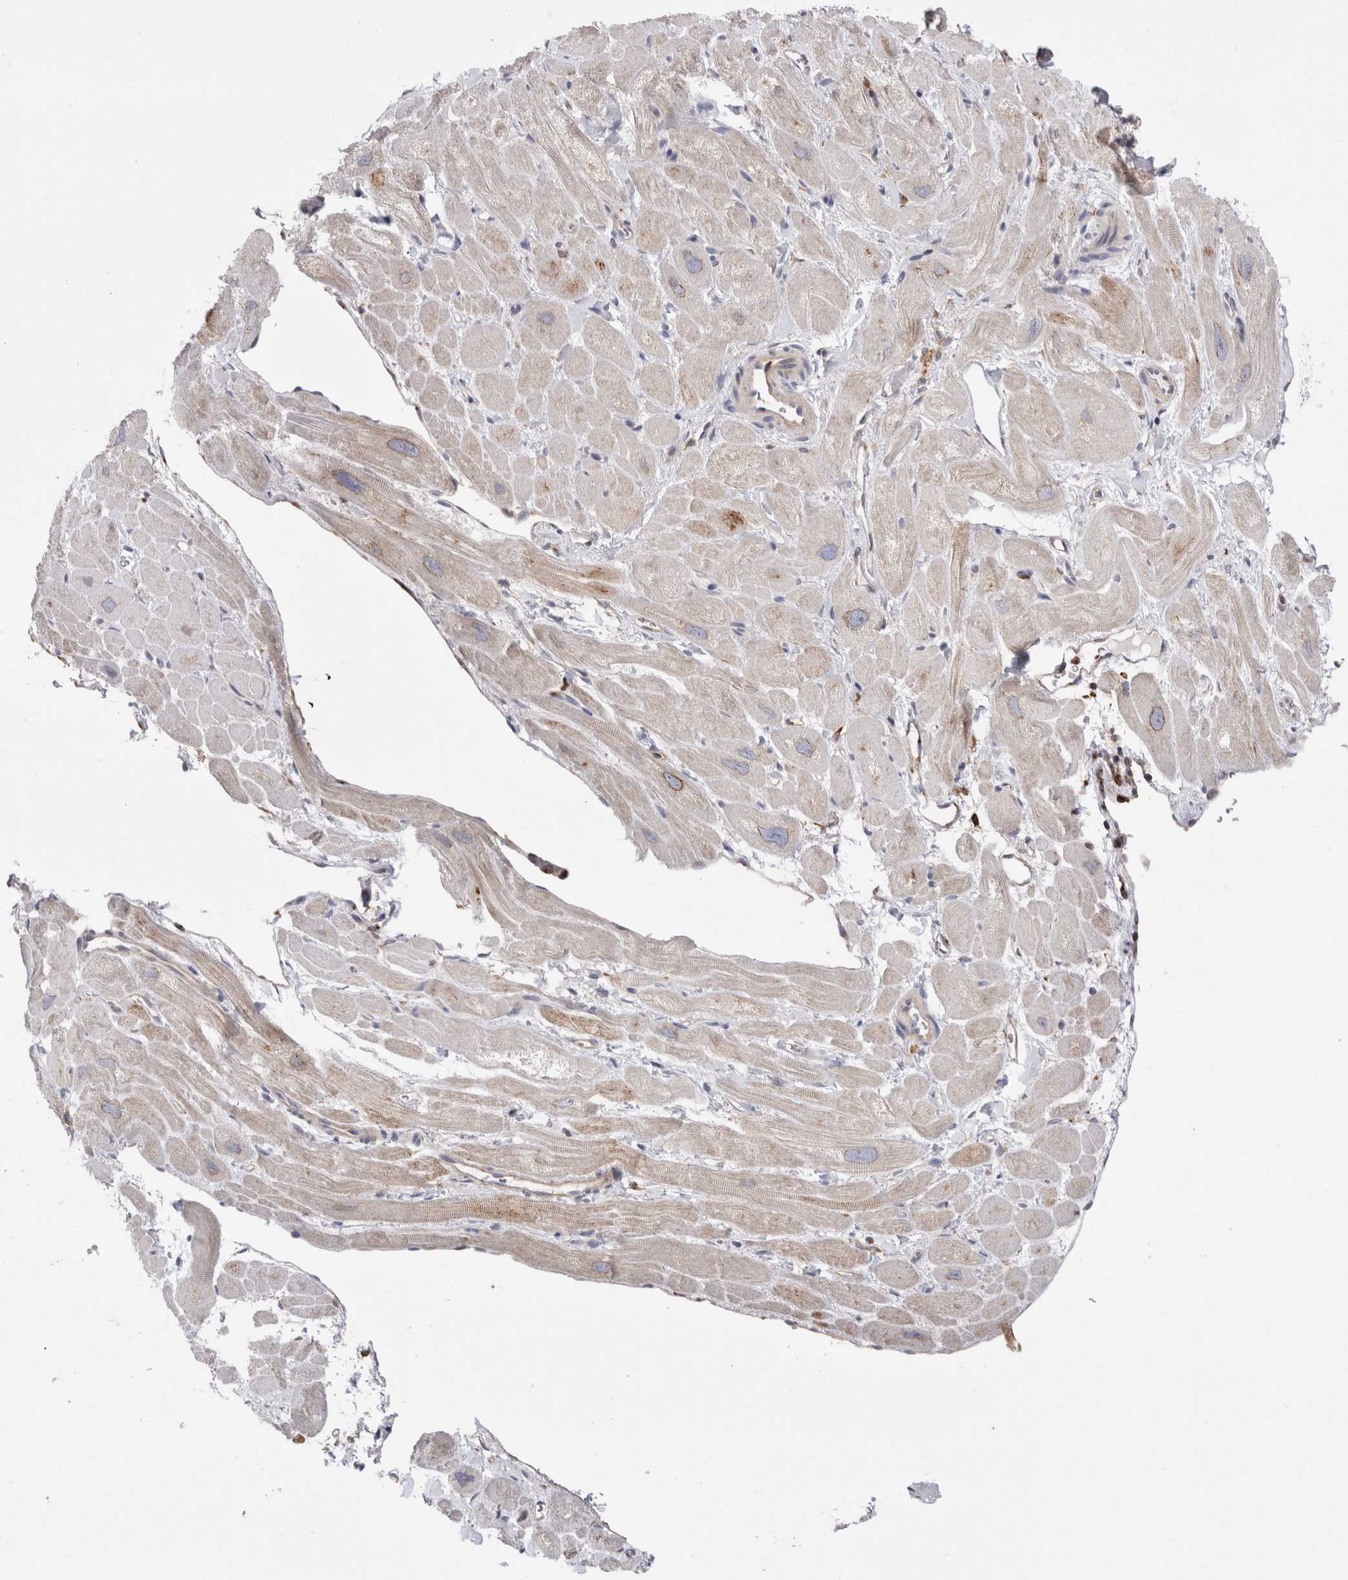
{"staining": {"intensity": "negative", "quantity": "none", "location": "none"}, "tissue": "heart muscle", "cell_type": "Cardiomyocytes", "image_type": "normal", "snomed": [{"axis": "morphology", "description": "Normal tissue, NOS"}, {"axis": "topography", "description": "Heart"}], "caption": "Micrograph shows no protein expression in cardiomyocytes of normal heart muscle.", "gene": "RAB11FIP1", "patient": {"sex": "male", "age": 49}}